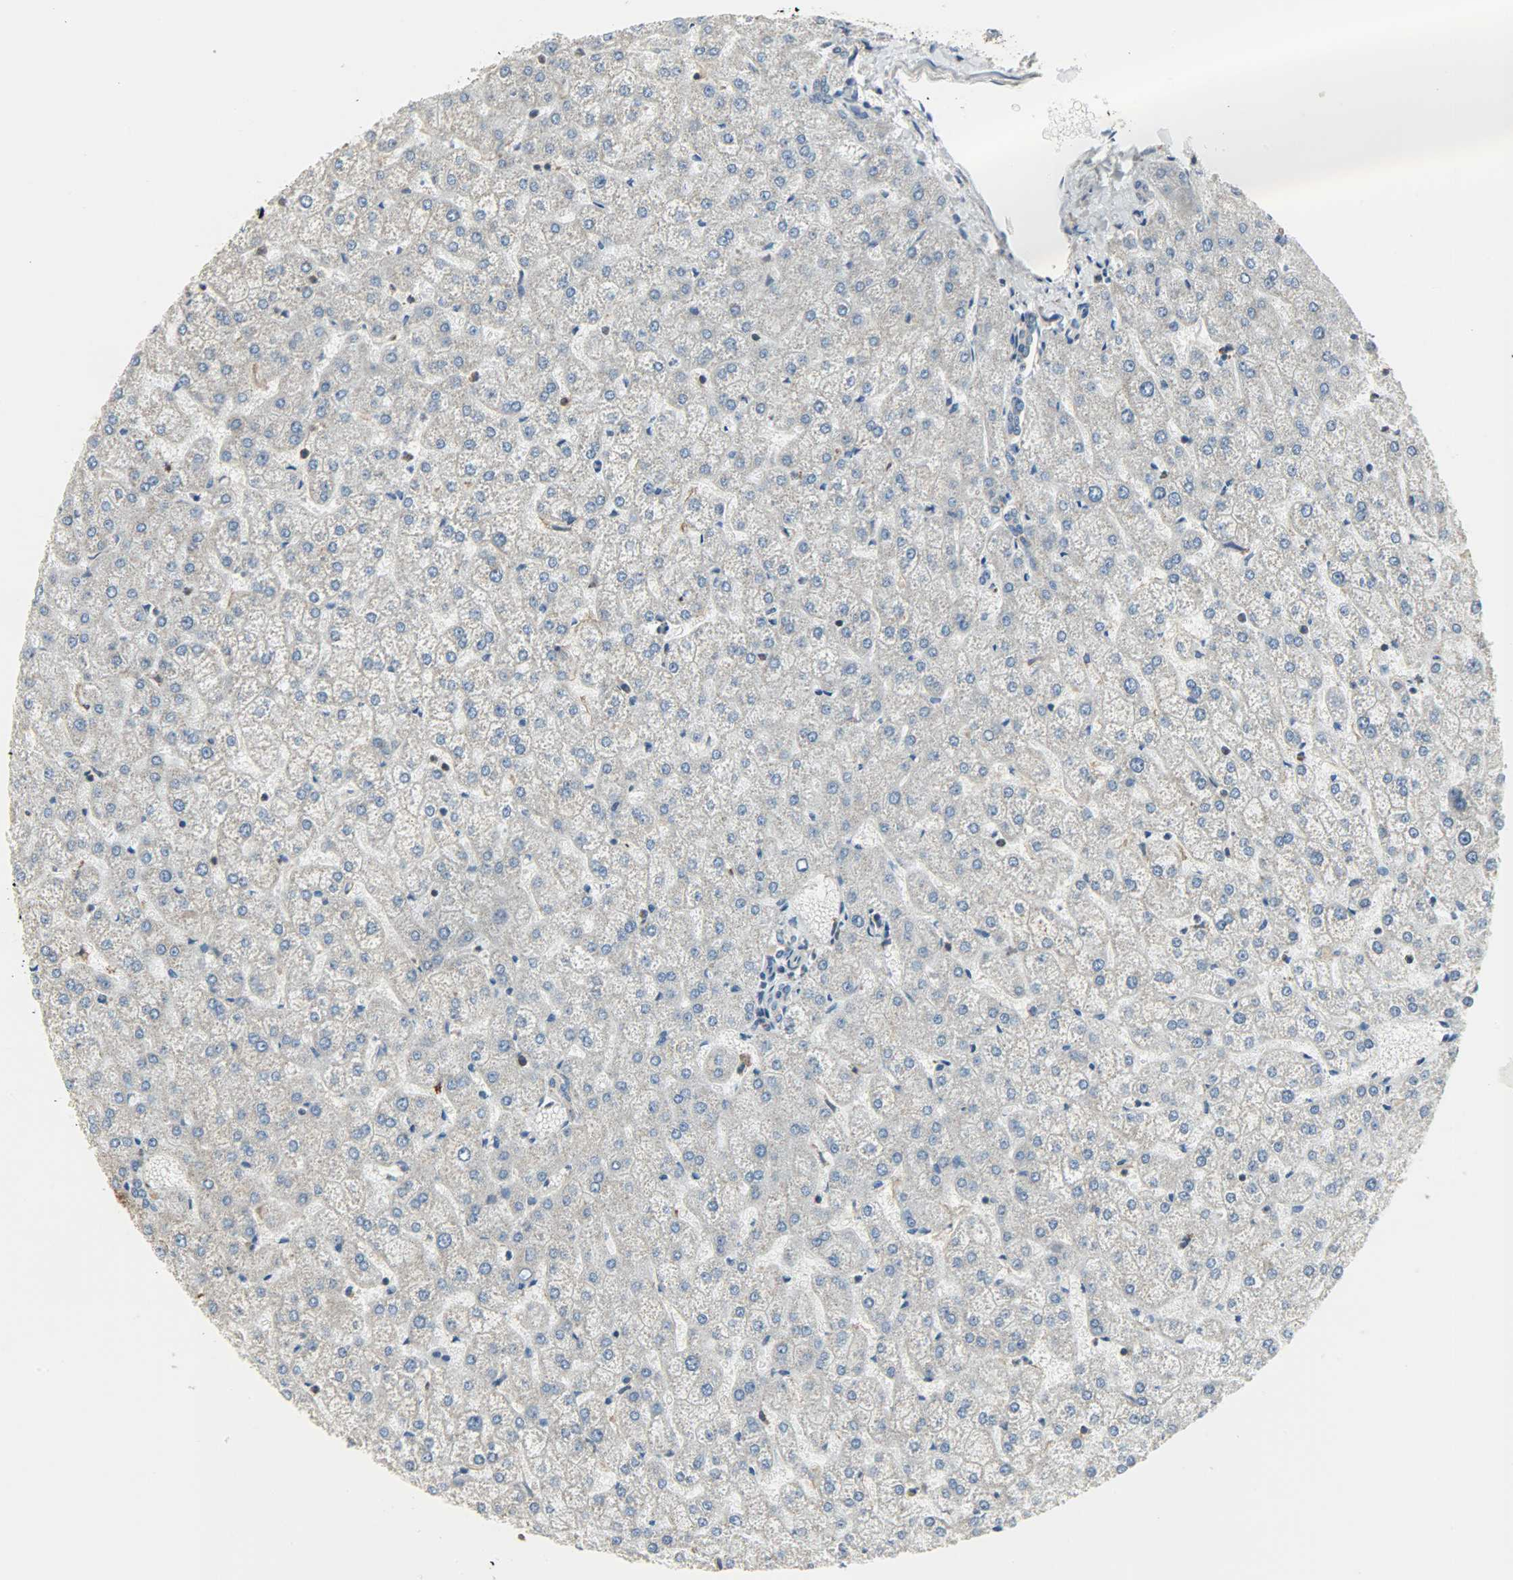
{"staining": {"intensity": "weak", "quantity": ">75%", "location": "cytoplasmic/membranous"}, "tissue": "liver", "cell_type": "Cholangiocytes", "image_type": "normal", "snomed": [{"axis": "morphology", "description": "Normal tissue, NOS"}, {"axis": "topography", "description": "Liver"}], "caption": "Protein expression analysis of benign liver reveals weak cytoplasmic/membranous expression in about >75% of cholangiocytes.", "gene": "DNAJA4", "patient": {"sex": "female", "age": 32}}